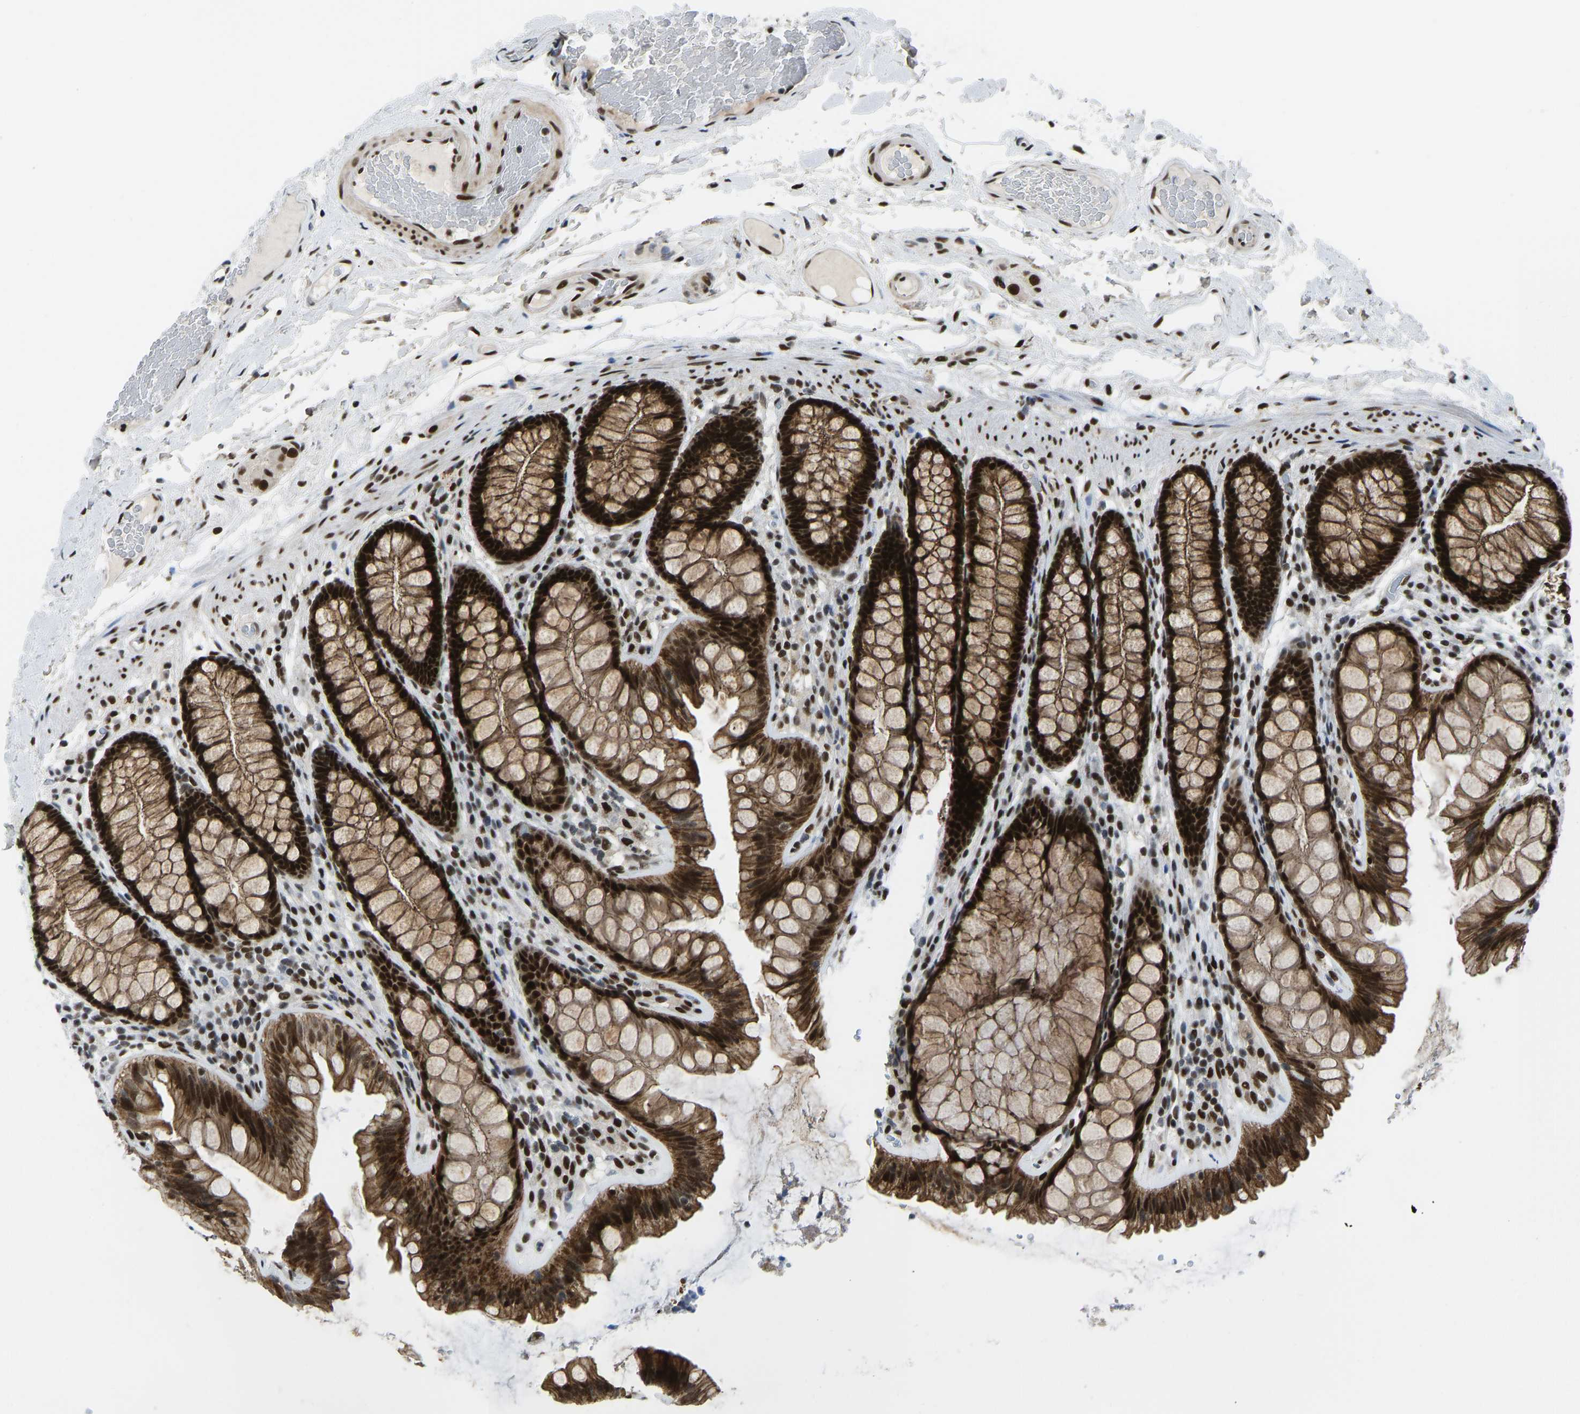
{"staining": {"intensity": "strong", "quantity": ">75%", "location": "nuclear"}, "tissue": "colon", "cell_type": "Endothelial cells", "image_type": "normal", "snomed": [{"axis": "morphology", "description": "Normal tissue, NOS"}, {"axis": "topography", "description": "Colon"}], "caption": "An IHC image of unremarkable tissue is shown. Protein staining in brown highlights strong nuclear positivity in colon within endothelial cells. Ihc stains the protein in brown and the nuclei are stained blue.", "gene": "FOXK1", "patient": {"sex": "female", "age": 56}}